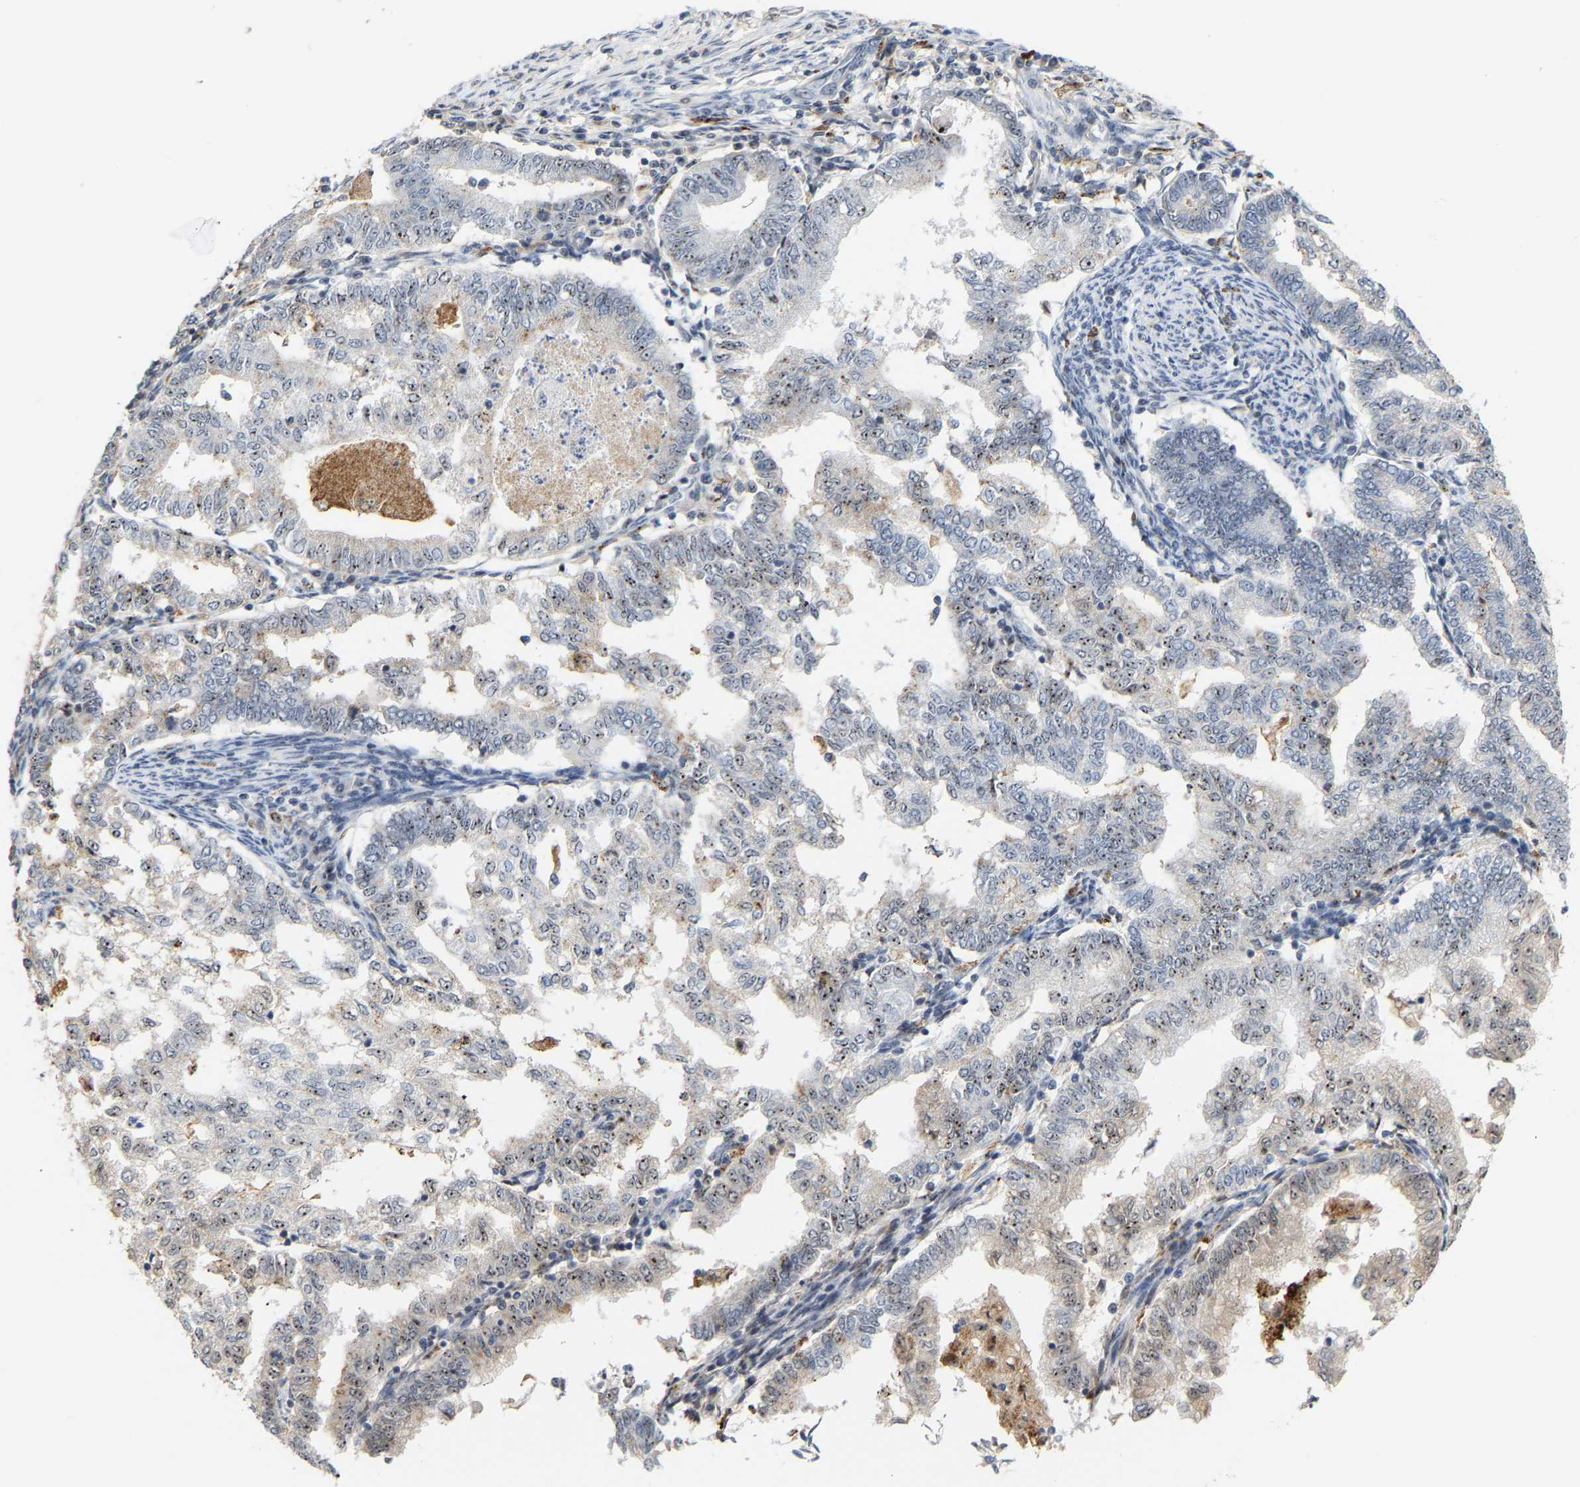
{"staining": {"intensity": "moderate", "quantity": "<25%", "location": "cytoplasmic/membranous"}, "tissue": "endometrial cancer", "cell_type": "Tumor cells", "image_type": "cancer", "snomed": [{"axis": "morphology", "description": "Polyp, NOS"}, {"axis": "morphology", "description": "Adenocarcinoma, NOS"}, {"axis": "morphology", "description": "Adenoma, NOS"}, {"axis": "topography", "description": "Endometrium"}], "caption": "Brown immunohistochemical staining in adenoma (endometrial) shows moderate cytoplasmic/membranous positivity in about <25% of tumor cells.", "gene": "NOP58", "patient": {"sex": "female", "age": 79}}